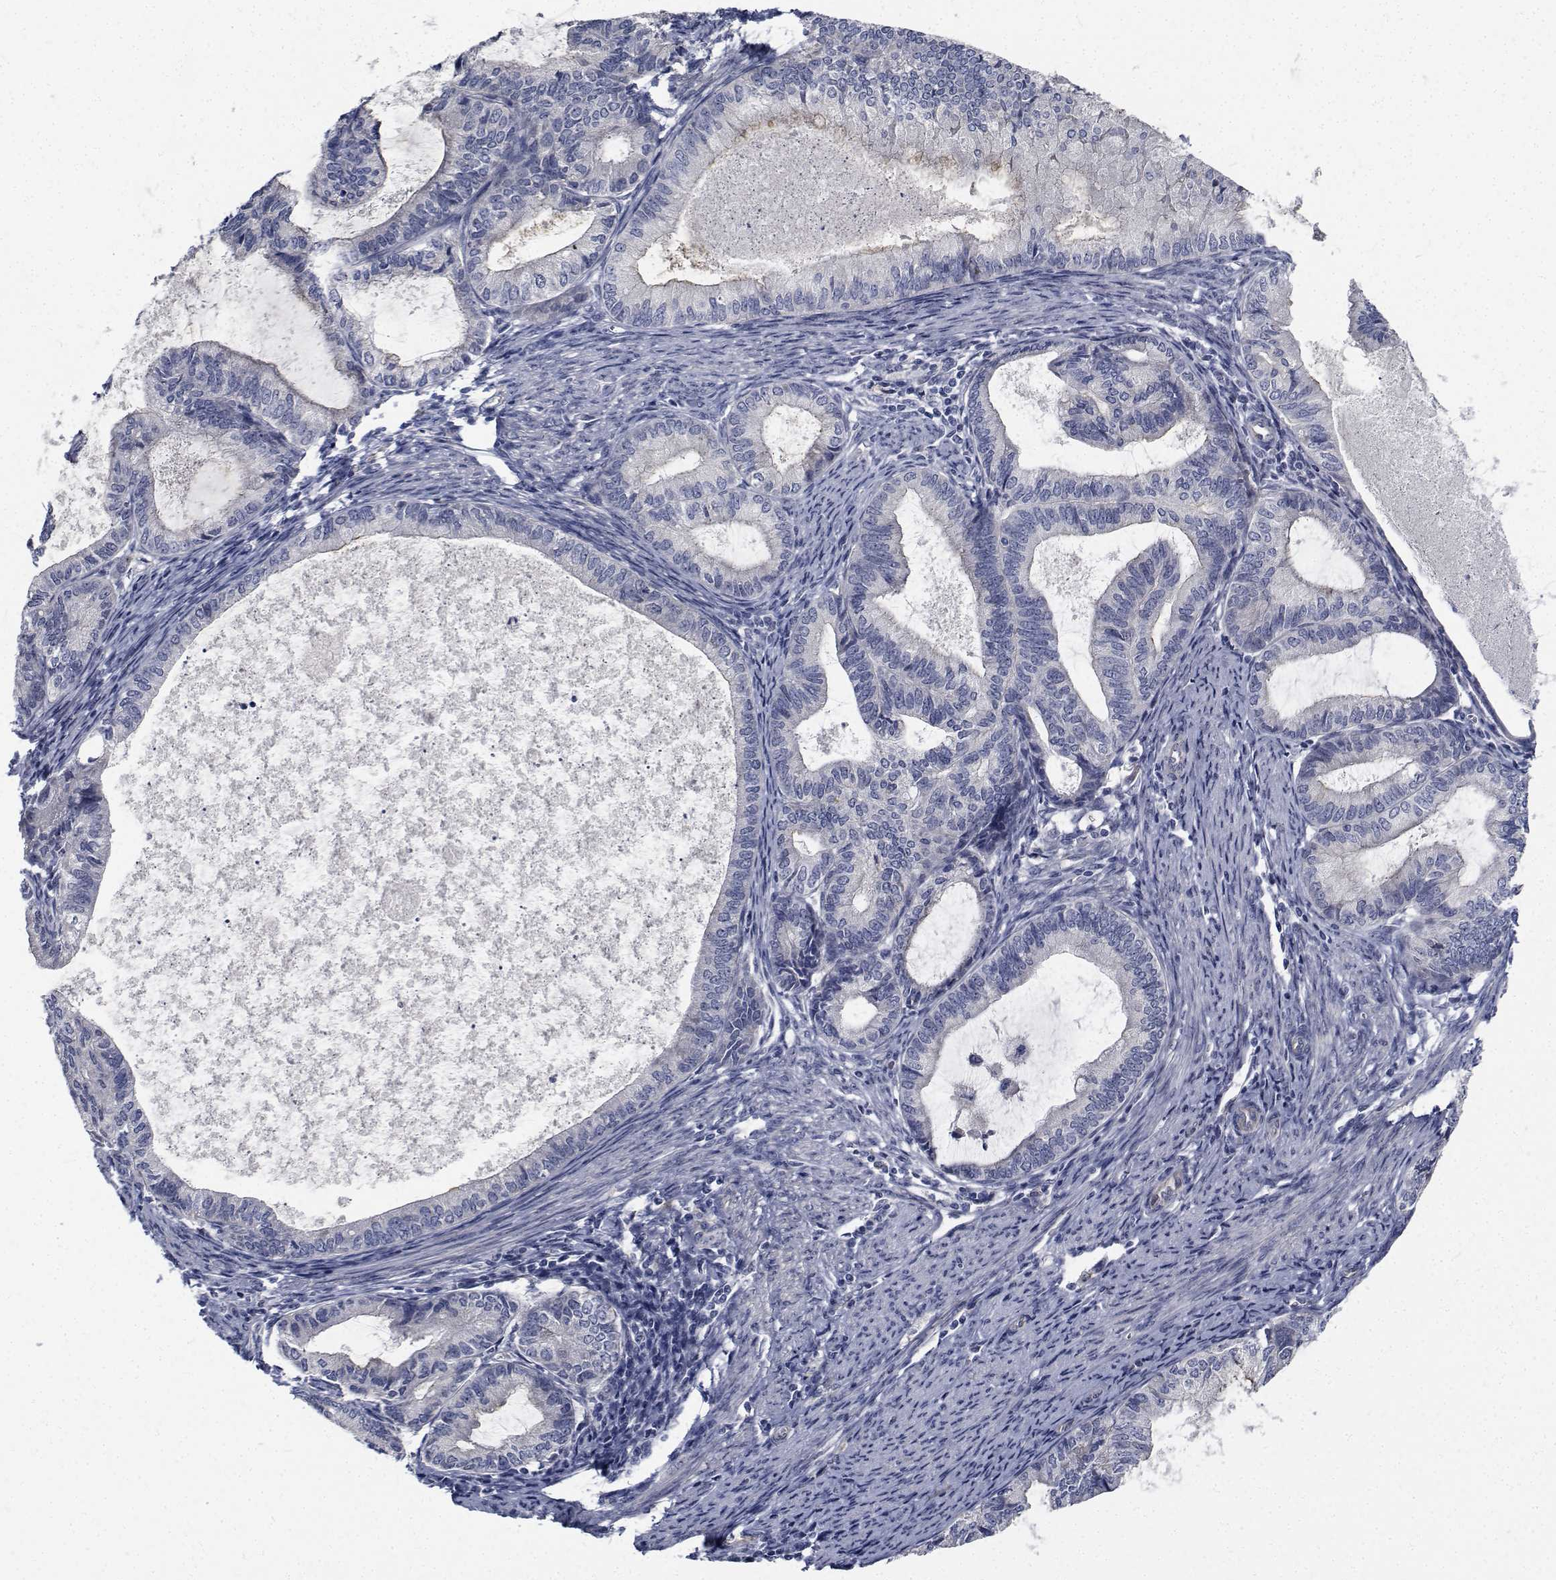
{"staining": {"intensity": "negative", "quantity": "none", "location": "none"}, "tissue": "endometrial cancer", "cell_type": "Tumor cells", "image_type": "cancer", "snomed": [{"axis": "morphology", "description": "Adenocarcinoma, NOS"}, {"axis": "topography", "description": "Endometrium"}], "caption": "An immunohistochemistry image of endometrial cancer is shown. There is no staining in tumor cells of endometrial cancer.", "gene": "TTBK1", "patient": {"sex": "female", "age": 86}}